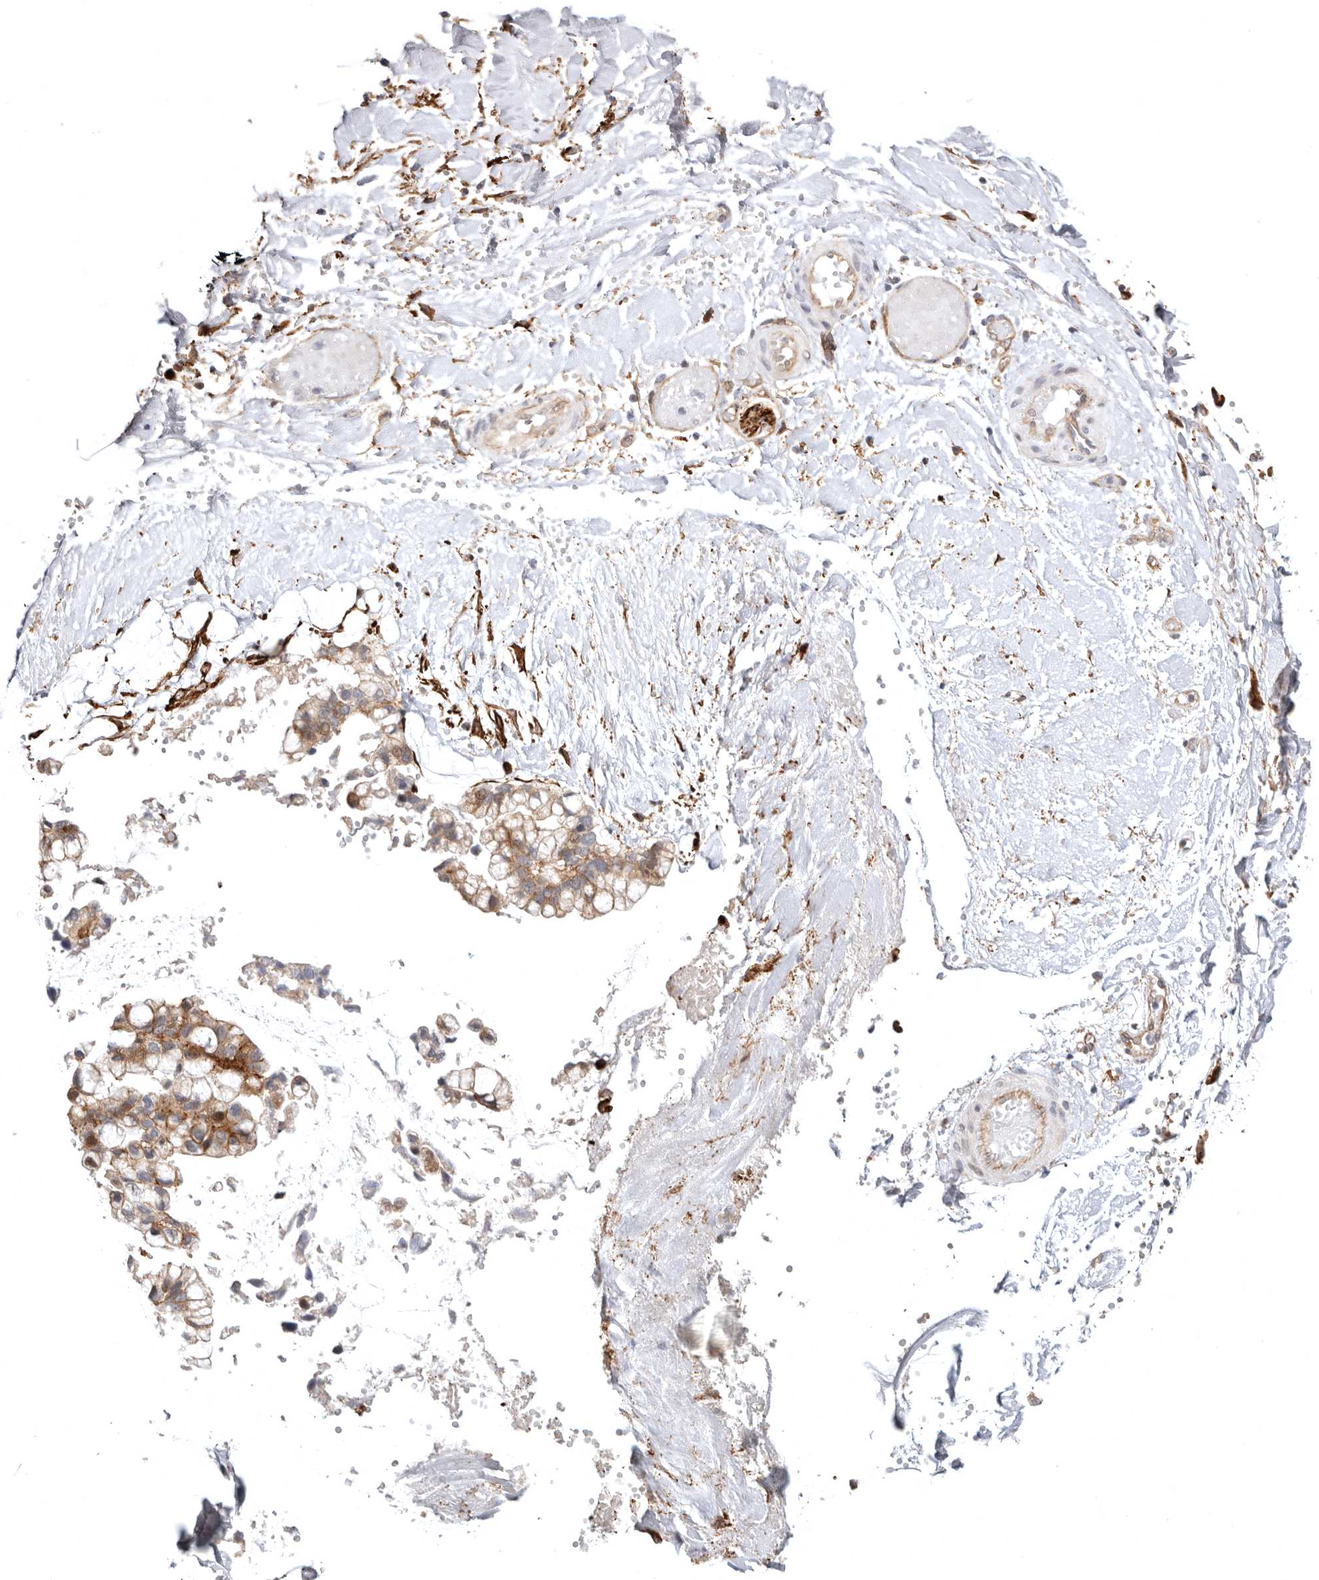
{"staining": {"intensity": "moderate", "quantity": ">75%", "location": "cytoplasmic/membranous"}, "tissue": "ovarian cancer", "cell_type": "Tumor cells", "image_type": "cancer", "snomed": [{"axis": "morphology", "description": "Cystadenocarcinoma, mucinous, NOS"}, {"axis": "topography", "description": "Ovary"}], "caption": "Brown immunohistochemical staining in human mucinous cystadenocarcinoma (ovarian) demonstrates moderate cytoplasmic/membranous positivity in approximately >75% of tumor cells.", "gene": "SZT2", "patient": {"sex": "female", "age": 39}}